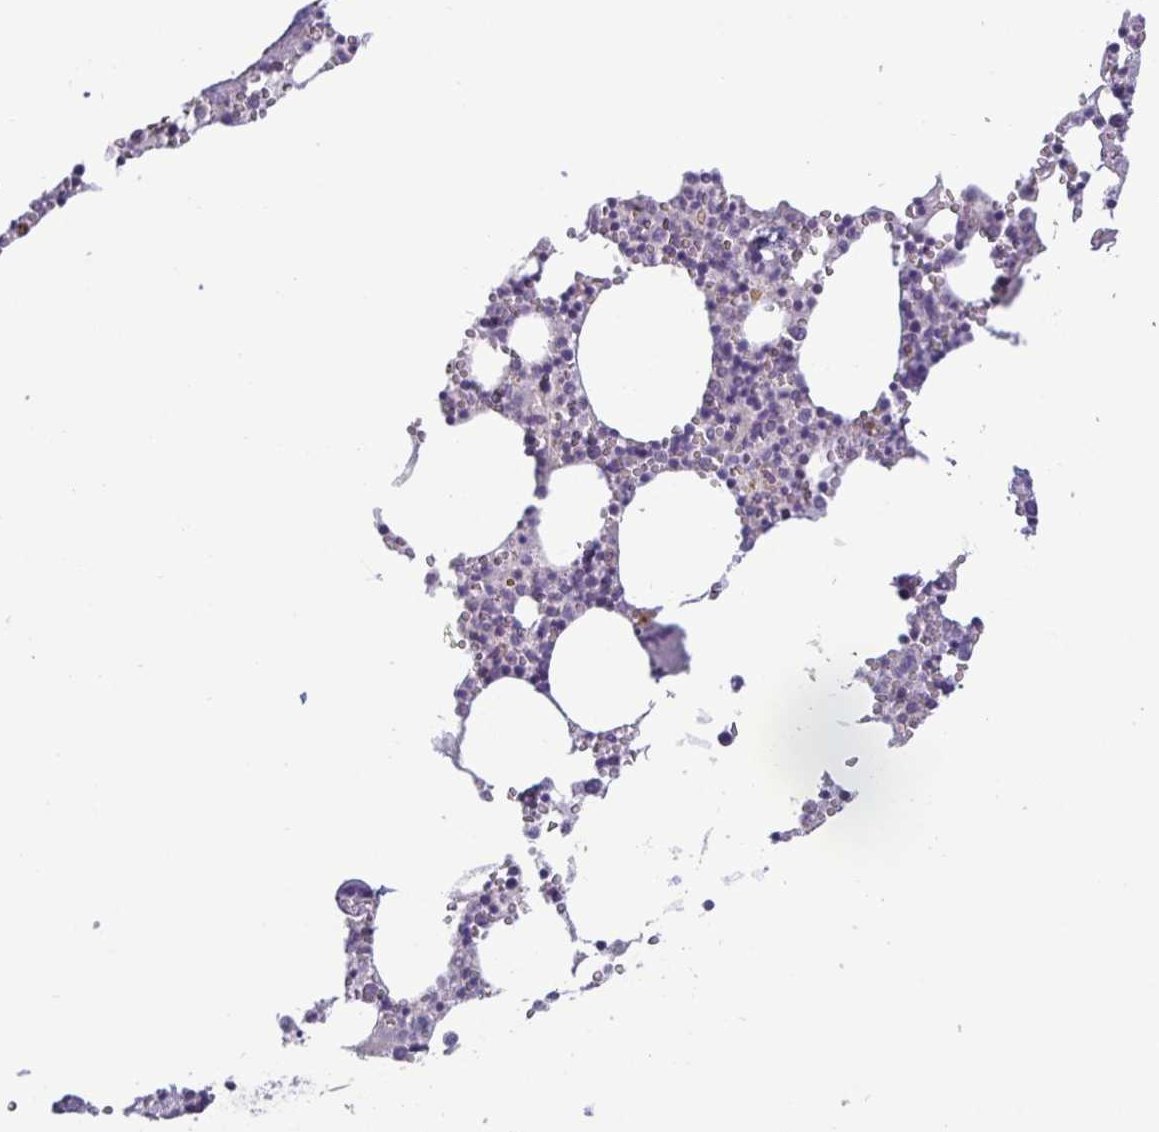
{"staining": {"intensity": "negative", "quantity": "none", "location": "none"}, "tissue": "bone marrow", "cell_type": "Hematopoietic cells", "image_type": "normal", "snomed": [{"axis": "morphology", "description": "Normal tissue, NOS"}, {"axis": "topography", "description": "Bone marrow"}], "caption": "High power microscopy micrograph of an IHC histopathology image of unremarkable bone marrow, revealing no significant staining in hematopoietic cells. Nuclei are stained in blue.", "gene": "LMF2", "patient": {"sex": "male", "age": 54}}